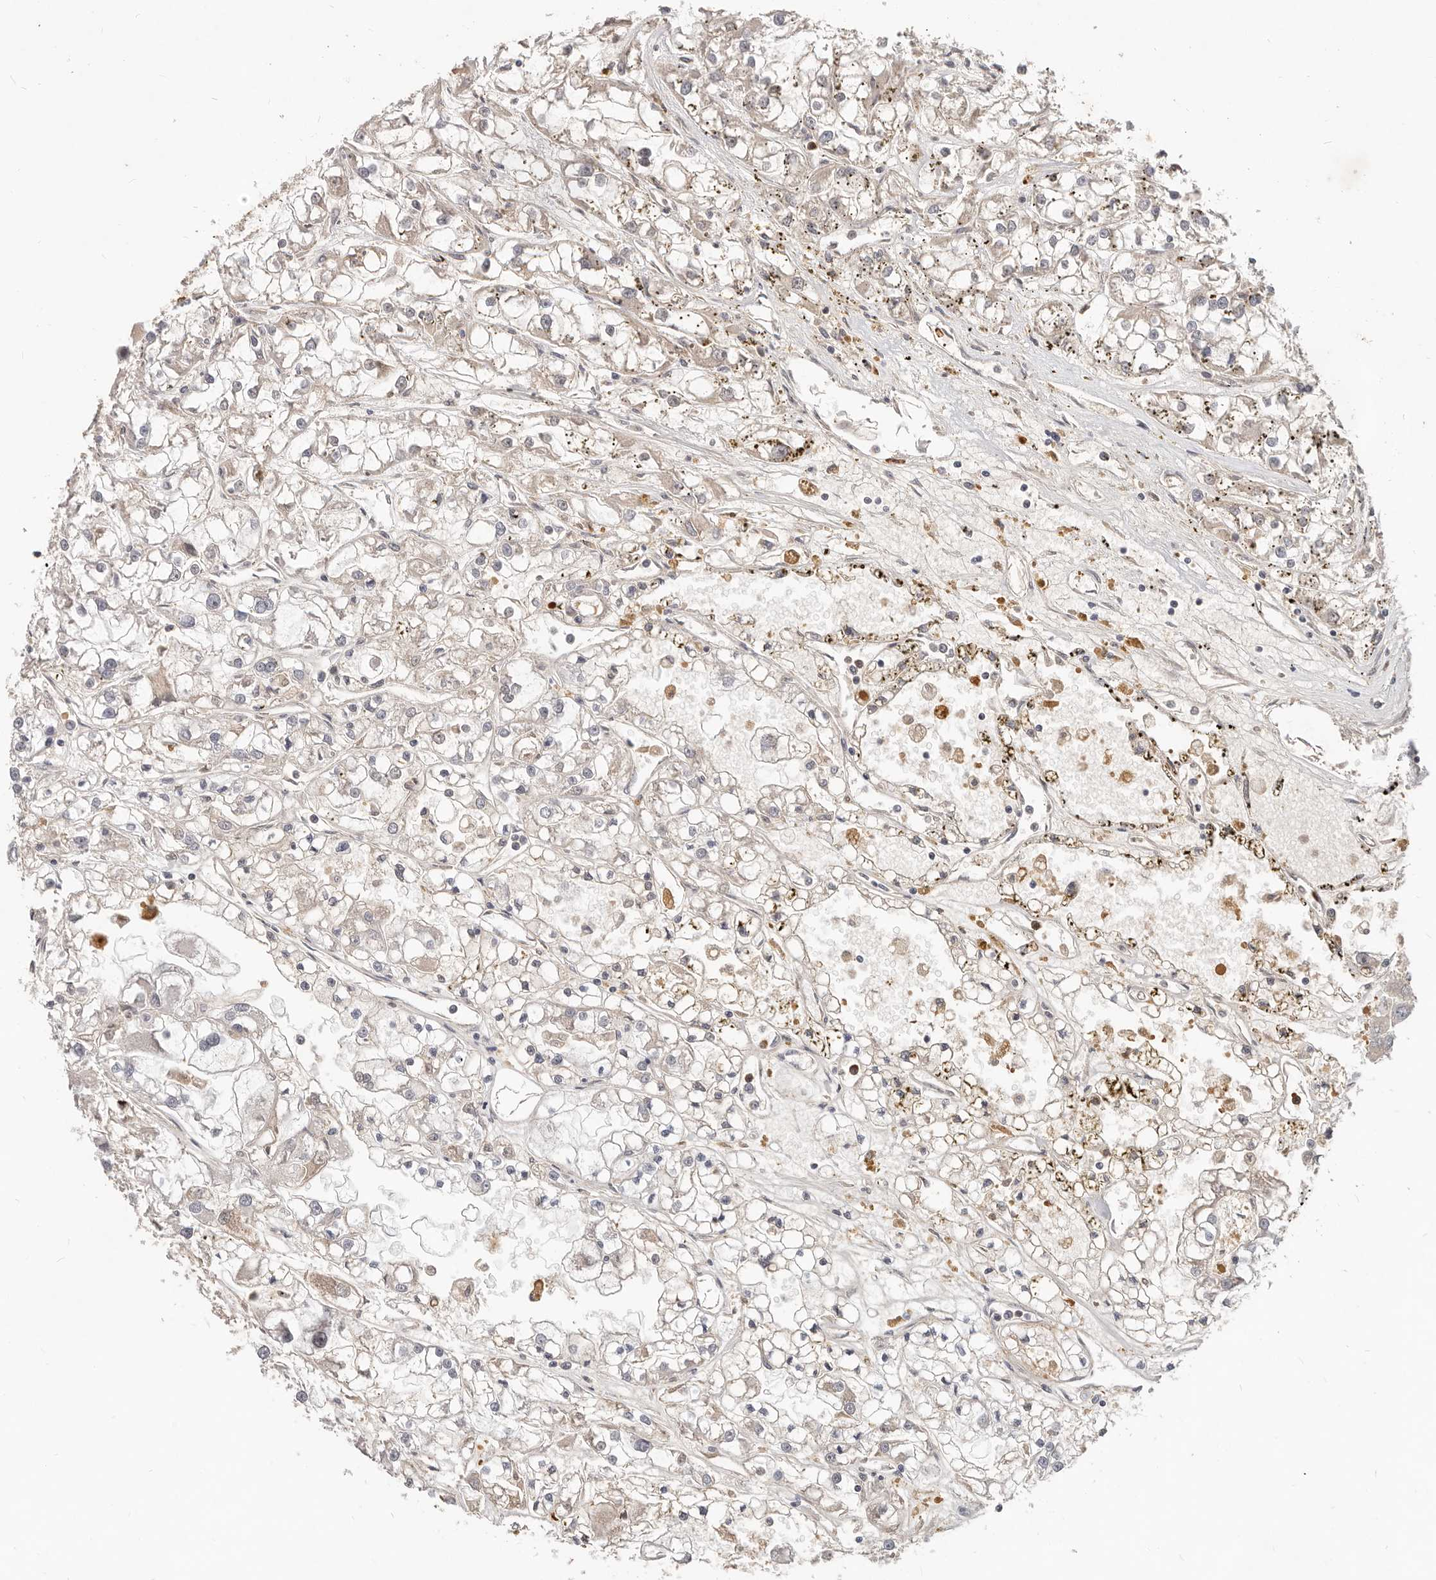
{"staining": {"intensity": "weak", "quantity": "<25%", "location": "cytoplasmic/membranous"}, "tissue": "renal cancer", "cell_type": "Tumor cells", "image_type": "cancer", "snomed": [{"axis": "morphology", "description": "Adenocarcinoma, NOS"}, {"axis": "topography", "description": "Kidney"}], "caption": "Immunohistochemistry (IHC) of adenocarcinoma (renal) reveals no expression in tumor cells.", "gene": "USP49", "patient": {"sex": "female", "age": 52}}